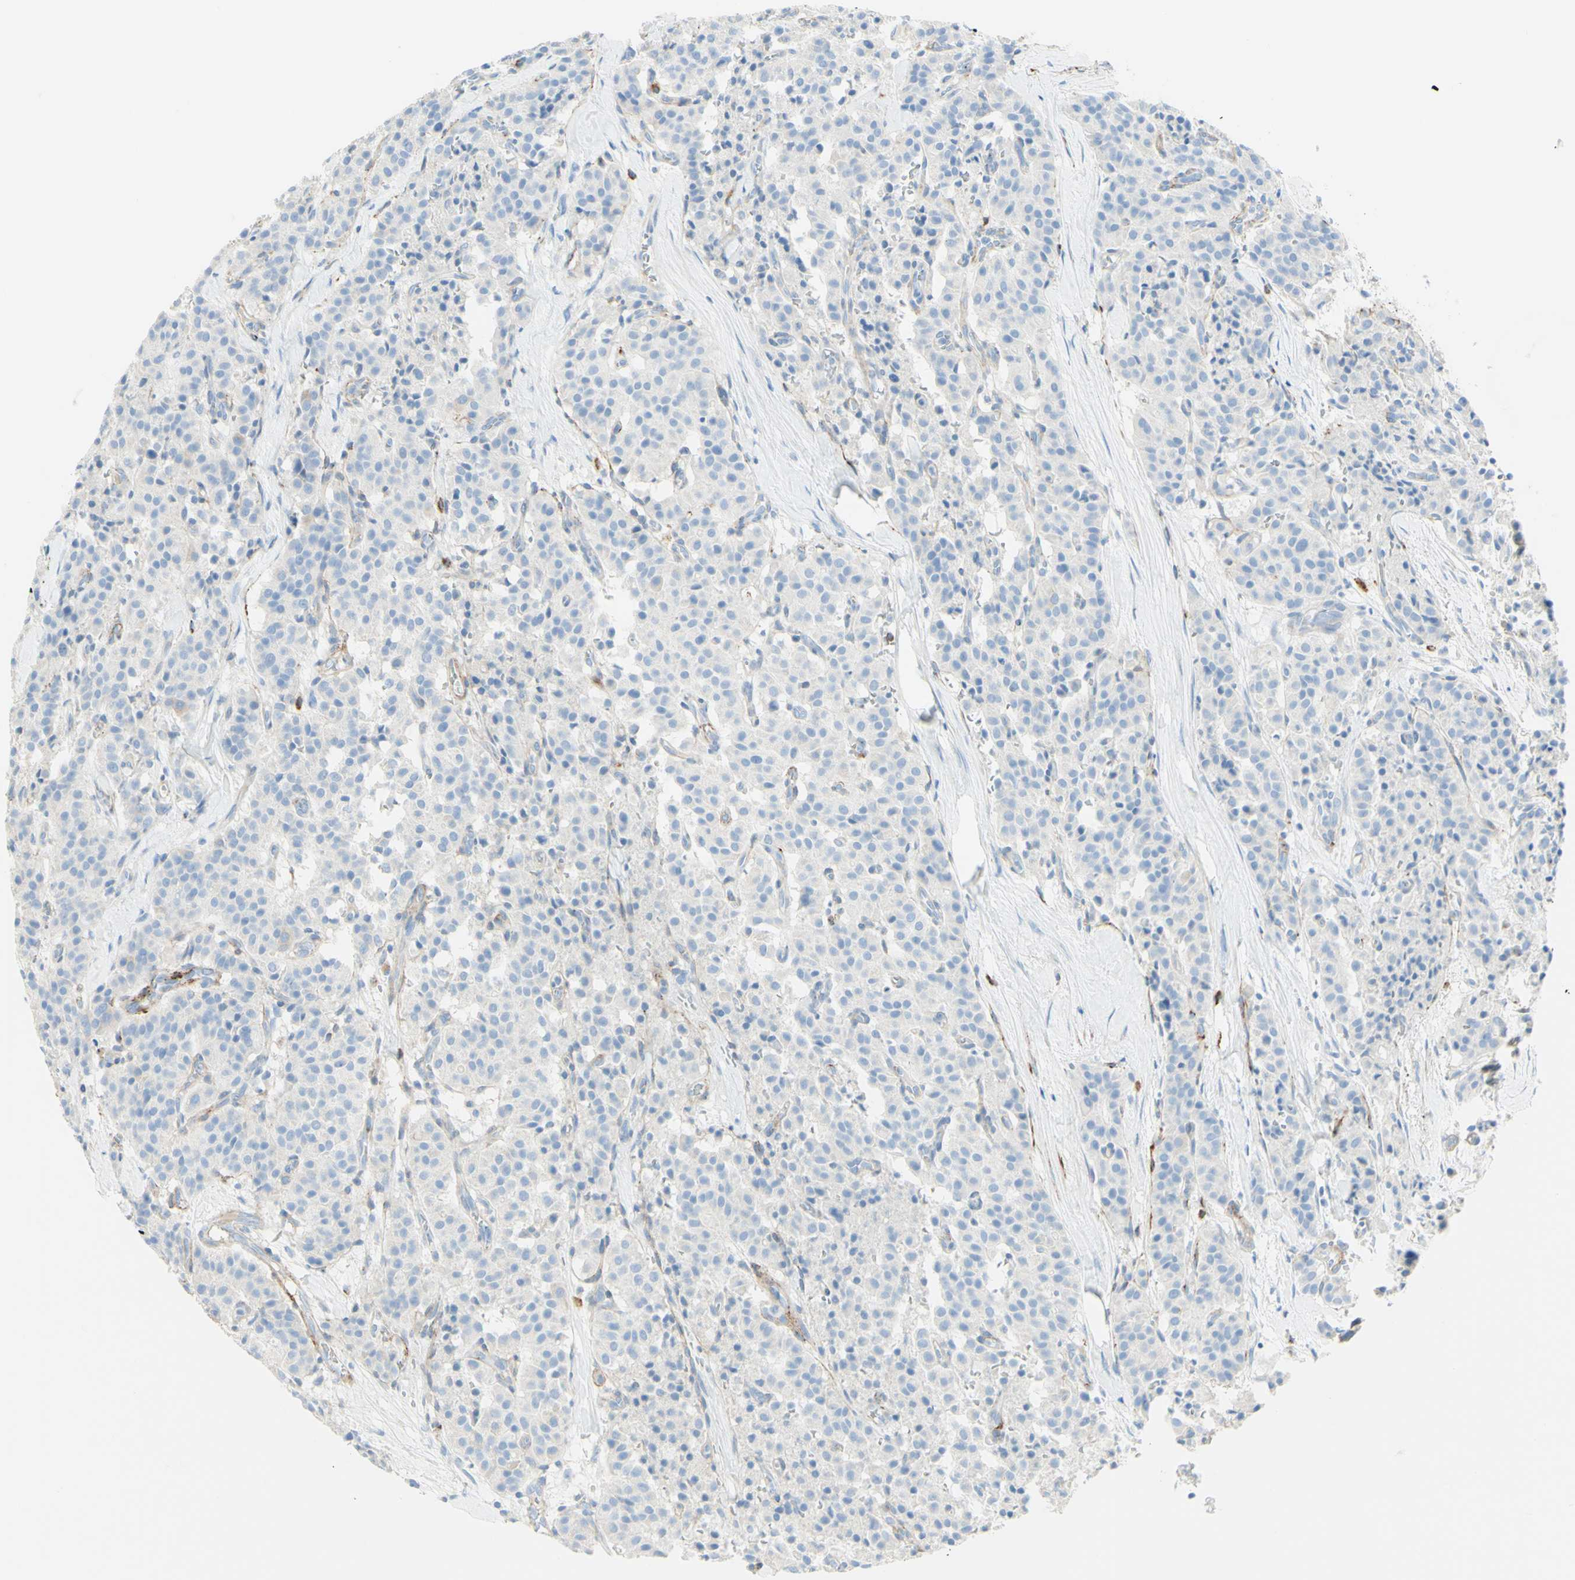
{"staining": {"intensity": "moderate", "quantity": "<25%", "location": "cytoplasmic/membranous"}, "tissue": "carcinoid", "cell_type": "Tumor cells", "image_type": "cancer", "snomed": [{"axis": "morphology", "description": "Carcinoid, malignant, NOS"}, {"axis": "topography", "description": "Lung"}], "caption": "Carcinoid stained with a brown dye reveals moderate cytoplasmic/membranous positive expression in about <25% of tumor cells.", "gene": "ALCAM", "patient": {"sex": "male", "age": 30}}